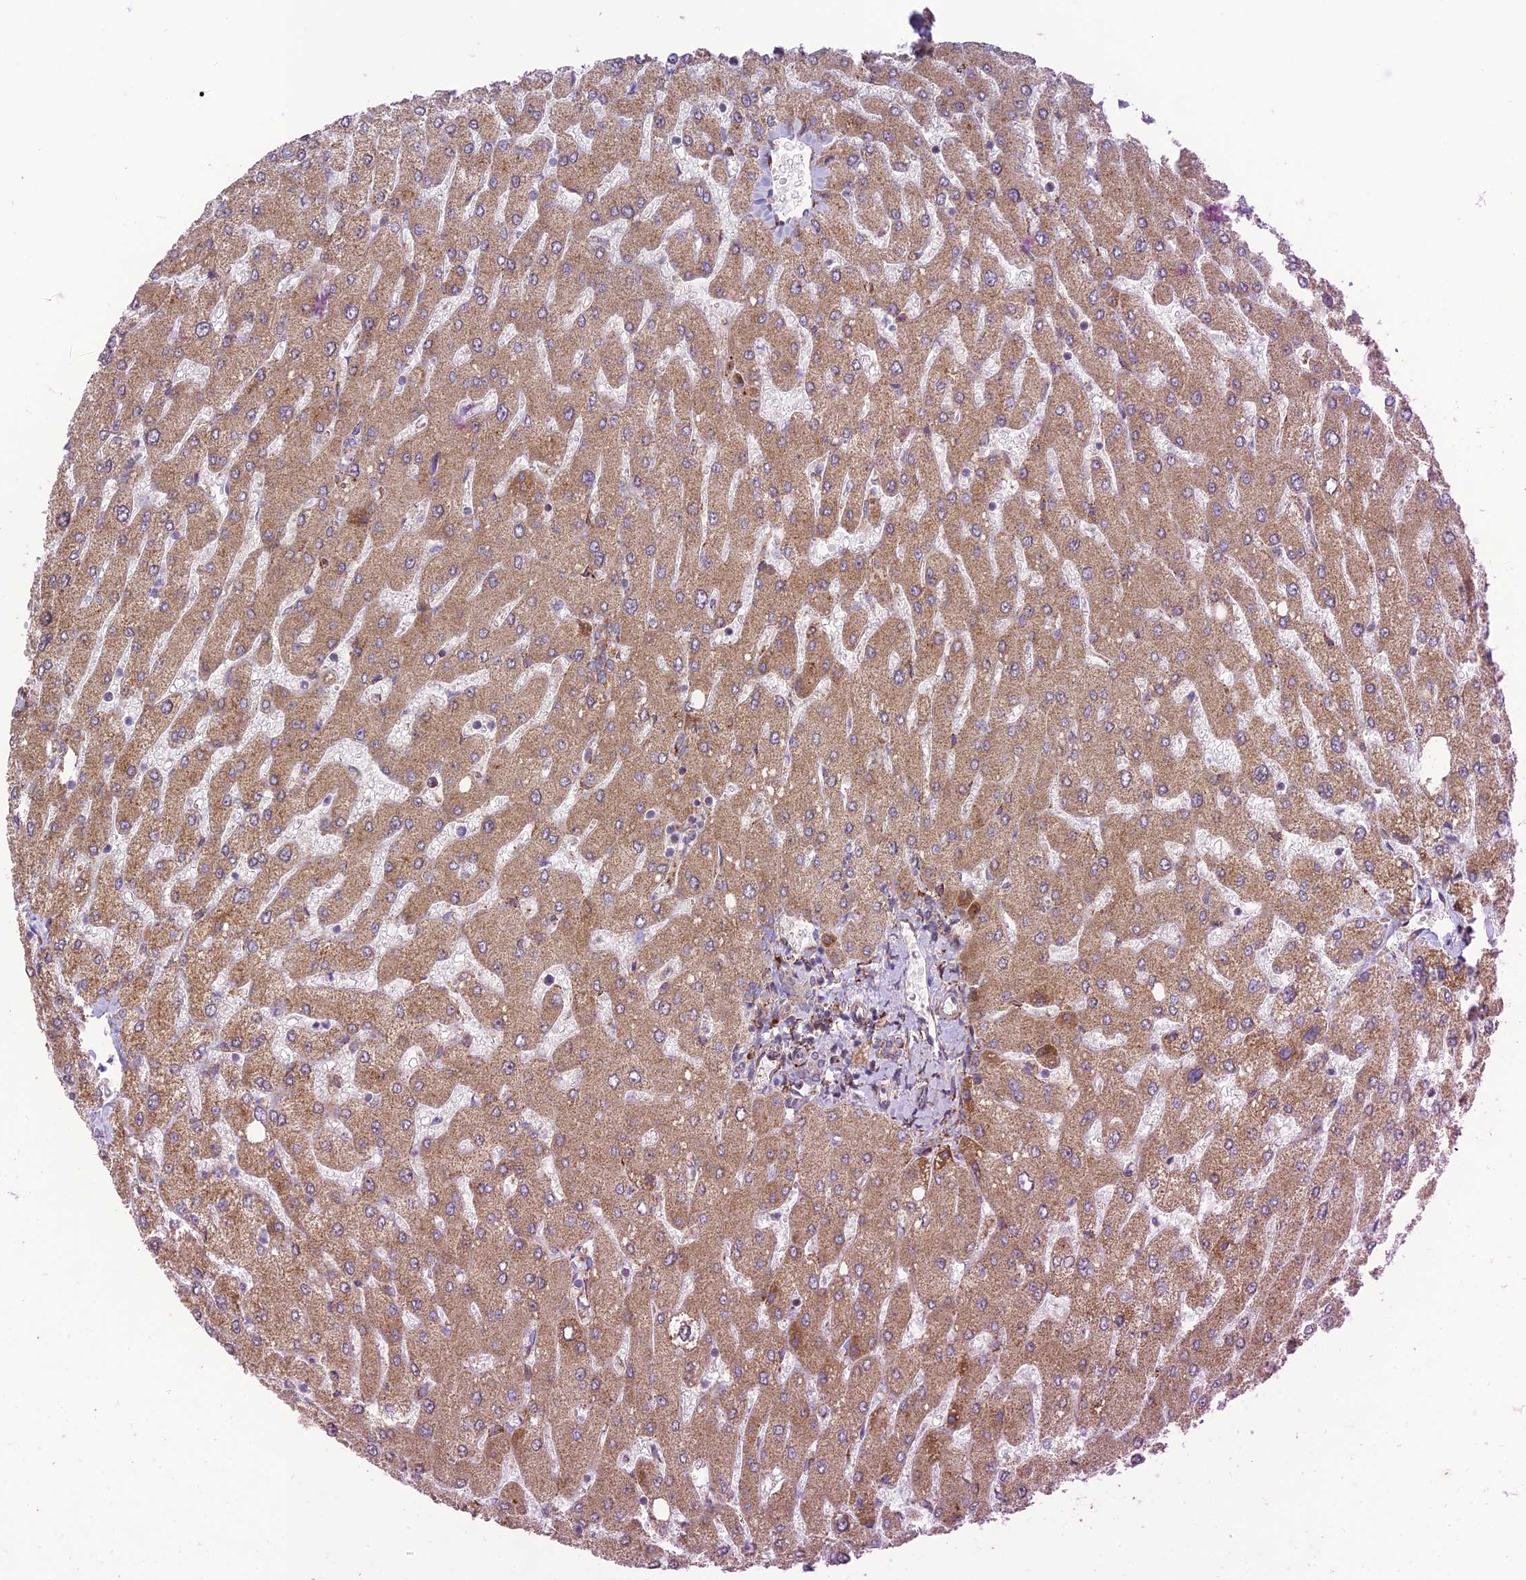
{"staining": {"intensity": "negative", "quantity": "none", "location": "none"}, "tissue": "liver", "cell_type": "Cholangiocytes", "image_type": "normal", "snomed": [{"axis": "morphology", "description": "Normal tissue, NOS"}, {"axis": "topography", "description": "Liver"}], "caption": "Liver stained for a protein using IHC shows no positivity cholangiocytes.", "gene": "RCN3", "patient": {"sex": "male", "age": 55}}